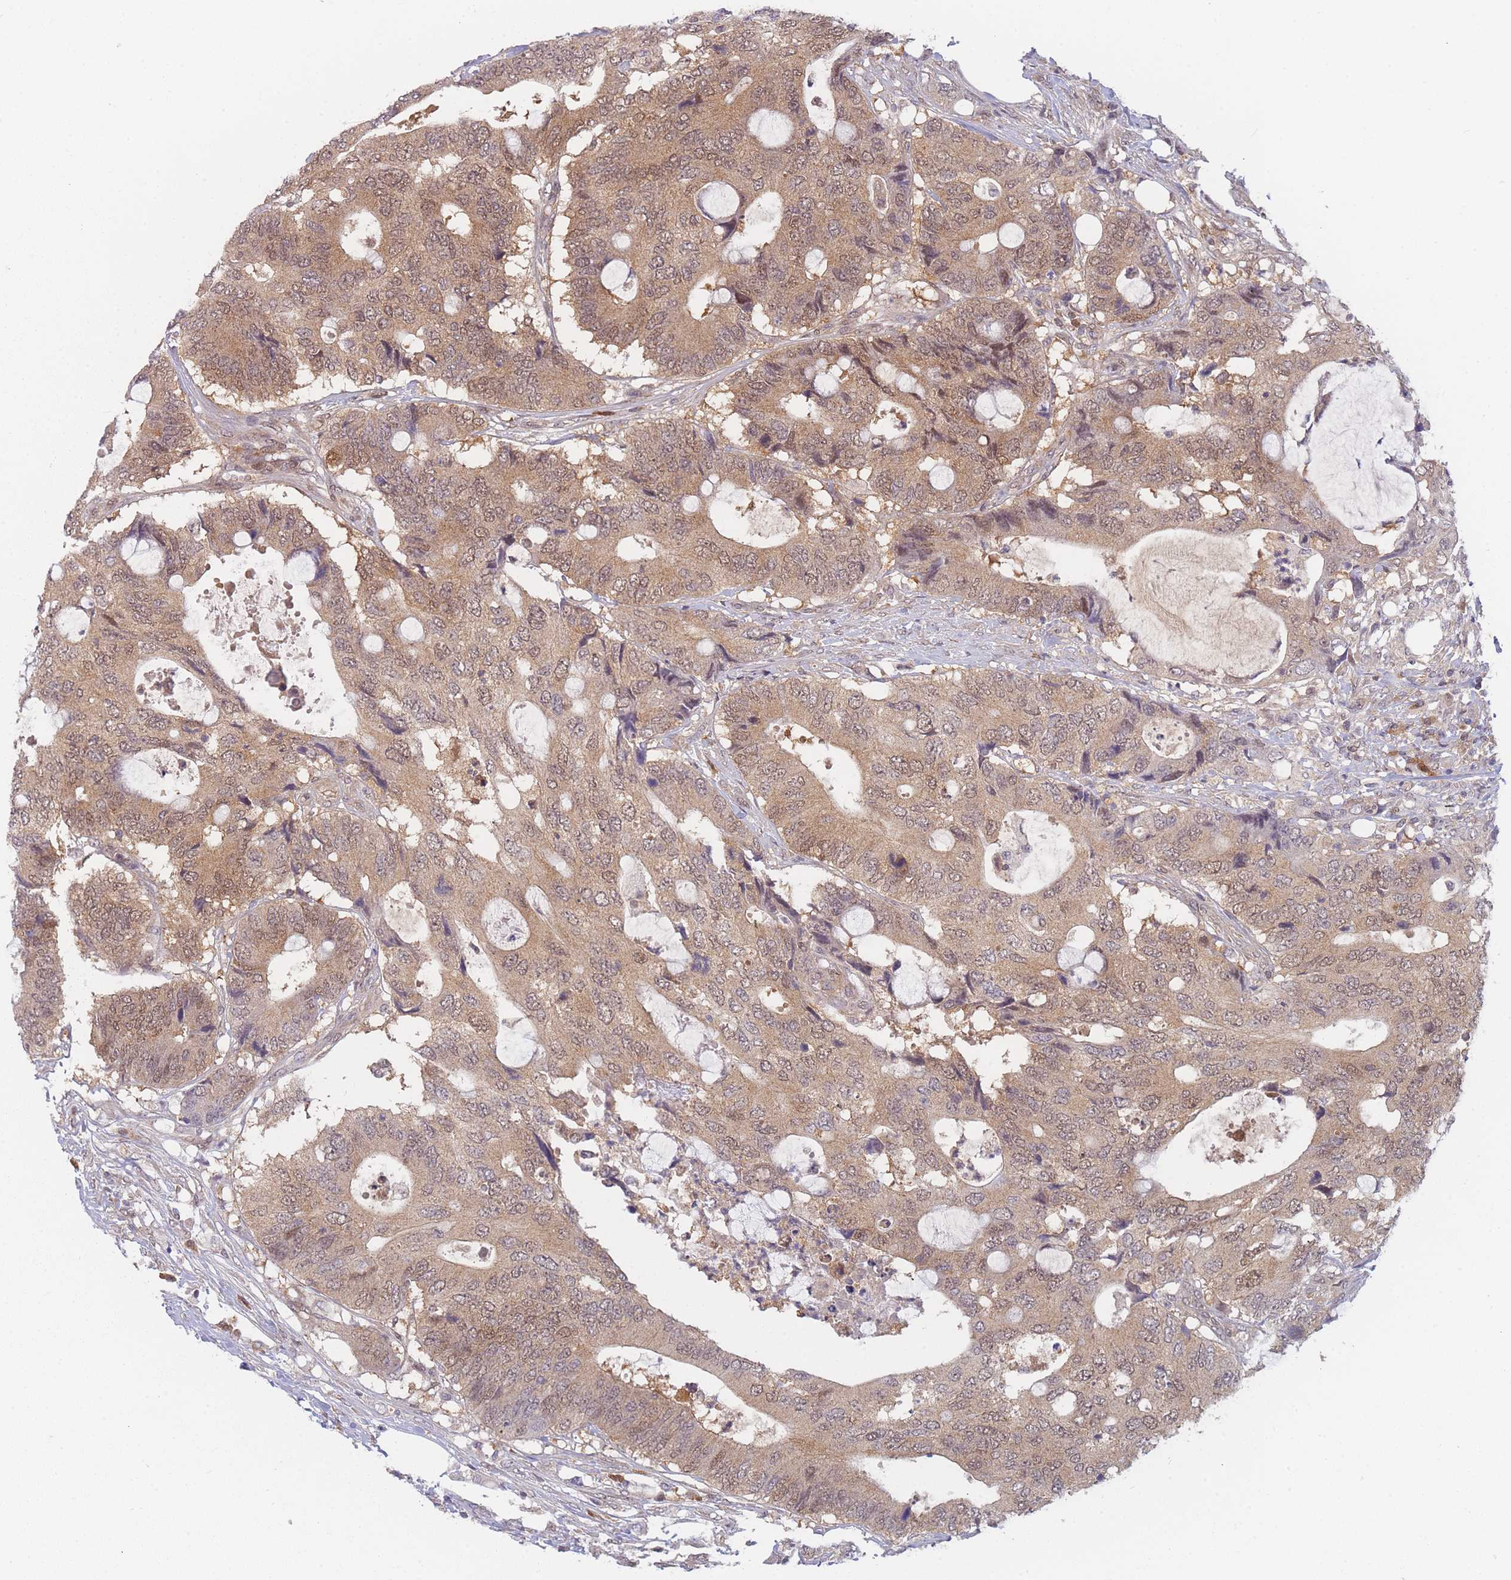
{"staining": {"intensity": "moderate", "quantity": ">75%", "location": "cytoplasmic/membranous,nuclear"}, "tissue": "colorectal cancer", "cell_type": "Tumor cells", "image_type": "cancer", "snomed": [{"axis": "morphology", "description": "Adenocarcinoma, NOS"}, {"axis": "topography", "description": "Colon"}], "caption": "High-magnification brightfield microscopy of colorectal adenocarcinoma stained with DAB (brown) and counterstained with hematoxylin (blue). tumor cells exhibit moderate cytoplasmic/membranous and nuclear expression is present in about>75% of cells.", "gene": "MRI1", "patient": {"sex": "male", "age": 71}}